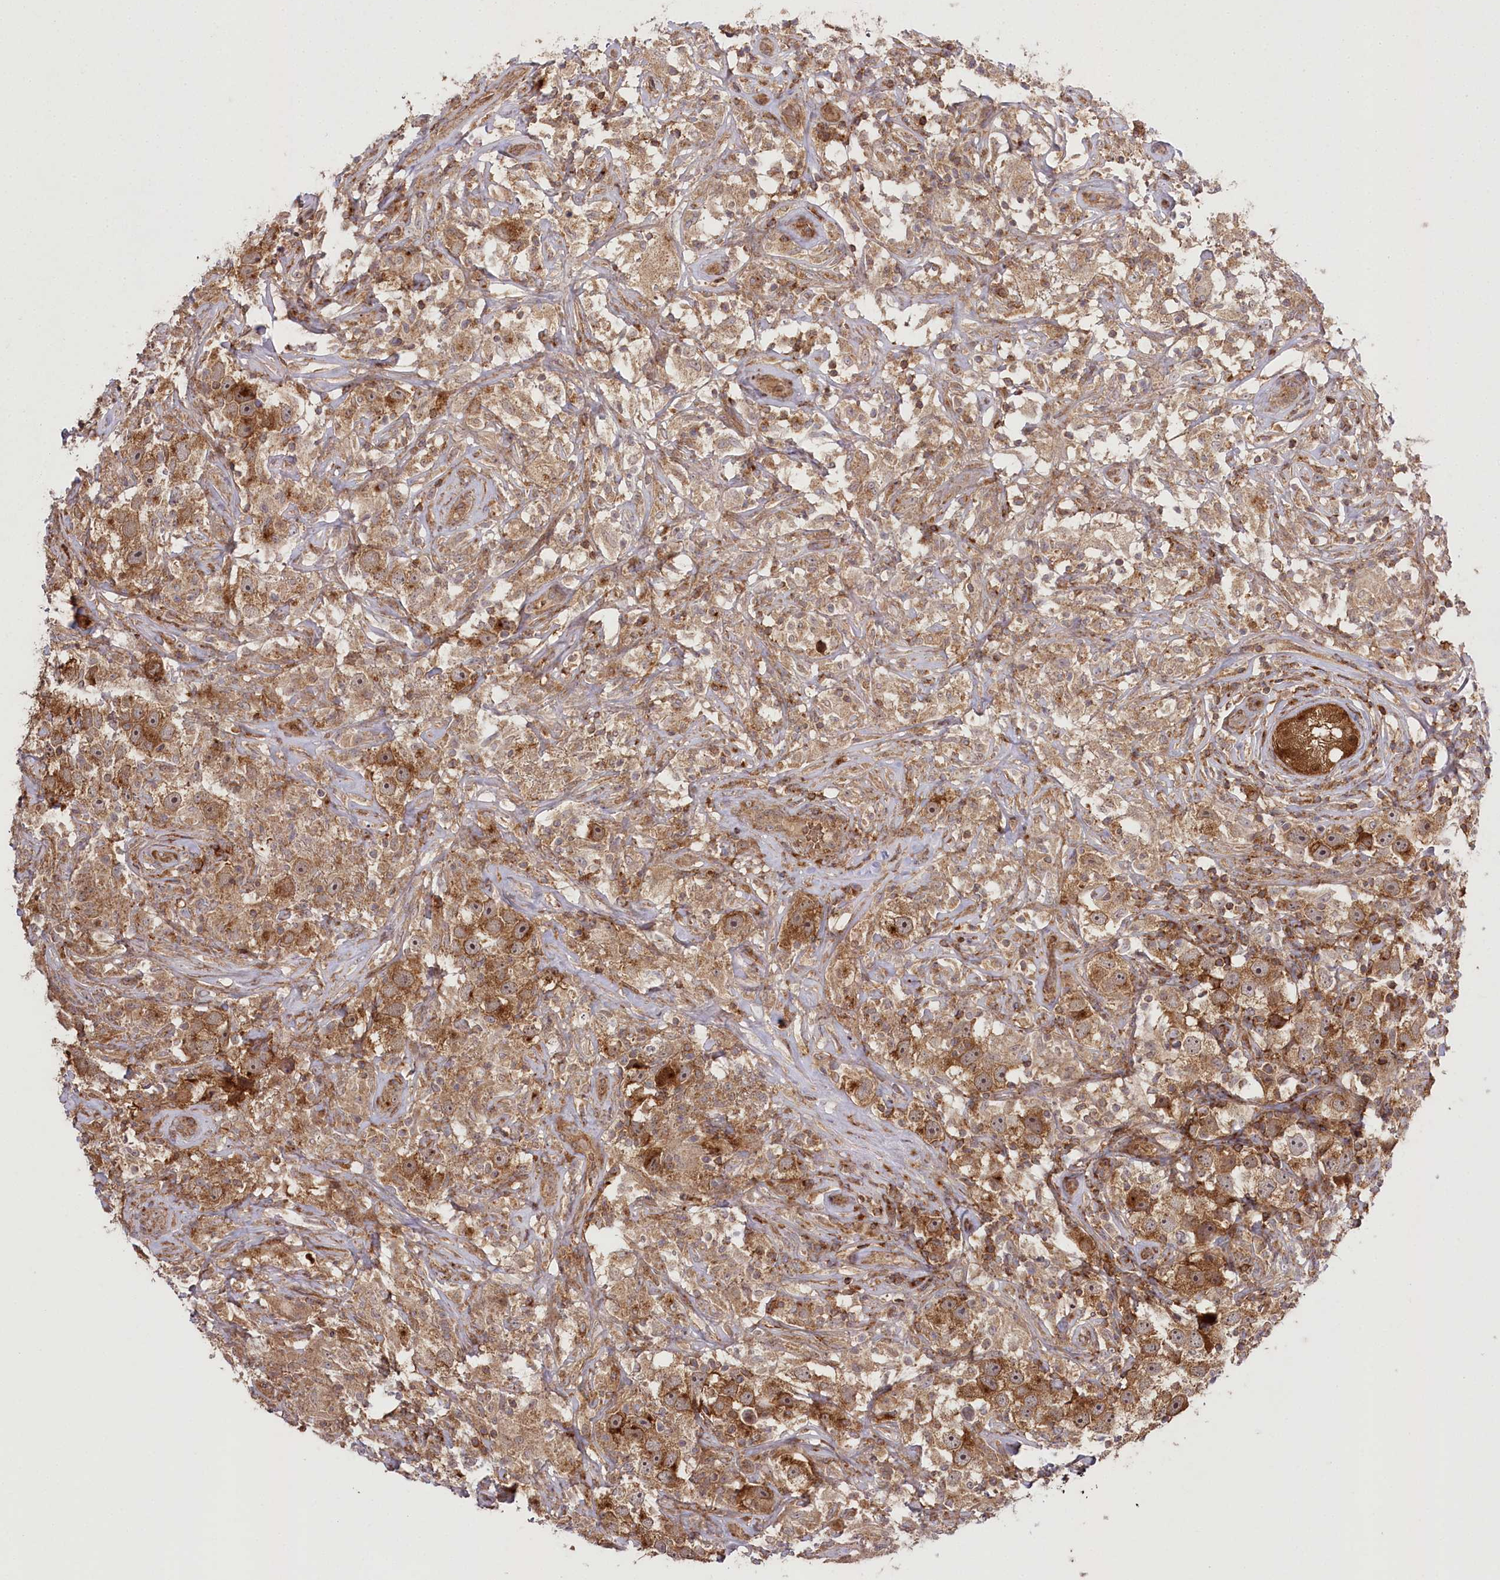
{"staining": {"intensity": "moderate", "quantity": ">75%", "location": "cytoplasmic/membranous"}, "tissue": "testis cancer", "cell_type": "Tumor cells", "image_type": "cancer", "snomed": [{"axis": "morphology", "description": "Seminoma, NOS"}, {"axis": "topography", "description": "Testis"}], "caption": "Protein staining by immunohistochemistry (IHC) displays moderate cytoplasmic/membranous positivity in approximately >75% of tumor cells in testis seminoma.", "gene": "CCDC91", "patient": {"sex": "male", "age": 49}}